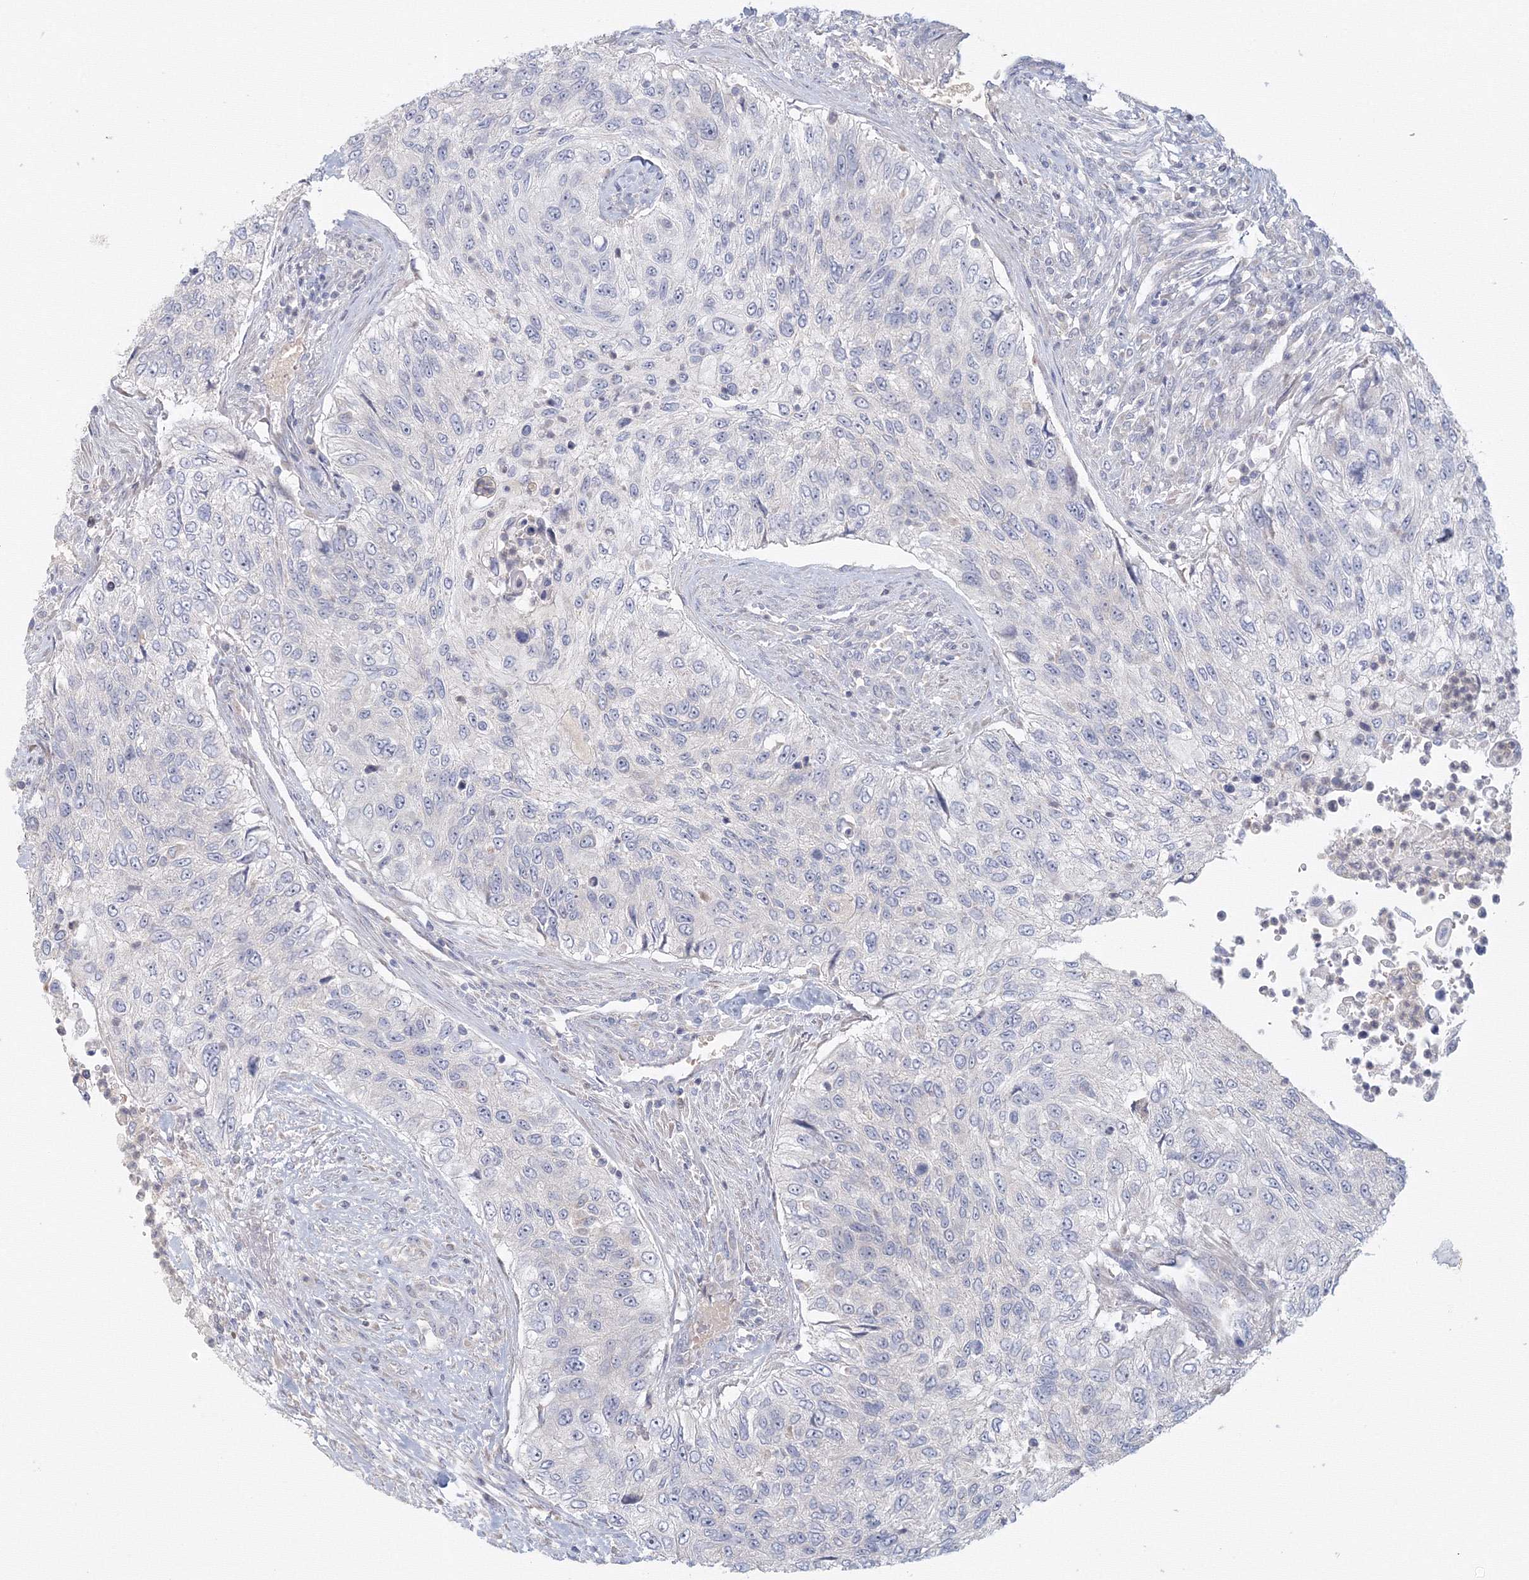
{"staining": {"intensity": "negative", "quantity": "none", "location": "none"}, "tissue": "urothelial cancer", "cell_type": "Tumor cells", "image_type": "cancer", "snomed": [{"axis": "morphology", "description": "Urothelial carcinoma, High grade"}, {"axis": "topography", "description": "Urinary bladder"}], "caption": "An image of urothelial cancer stained for a protein exhibits no brown staining in tumor cells.", "gene": "TACC2", "patient": {"sex": "female", "age": 60}}